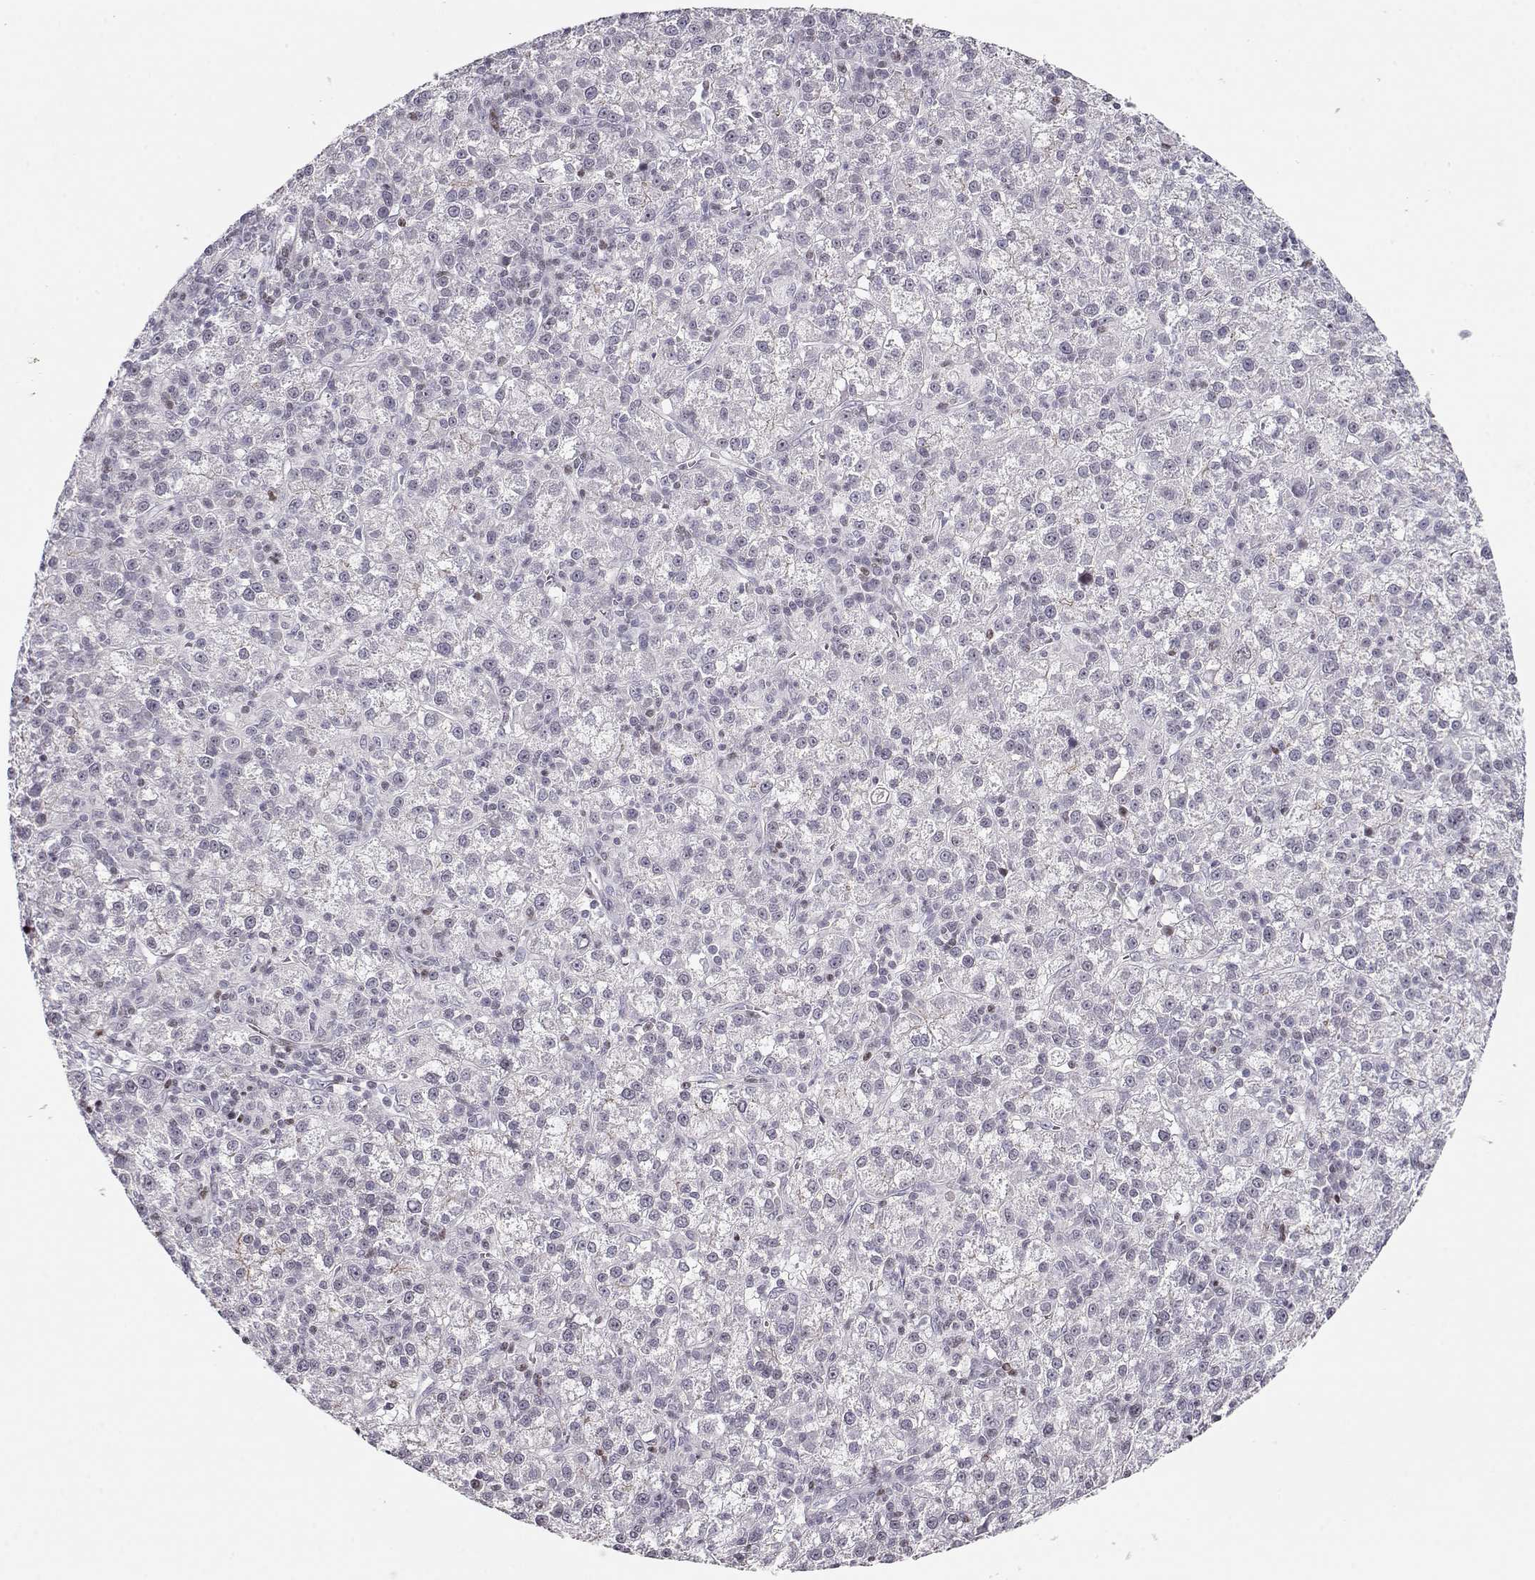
{"staining": {"intensity": "negative", "quantity": "none", "location": "none"}, "tissue": "liver cancer", "cell_type": "Tumor cells", "image_type": "cancer", "snomed": [{"axis": "morphology", "description": "Carcinoma, Hepatocellular, NOS"}, {"axis": "topography", "description": "Liver"}], "caption": "This is an IHC photomicrograph of human hepatocellular carcinoma (liver). There is no staining in tumor cells.", "gene": "CRX", "patient": {"sex": "female", "age": 60}}